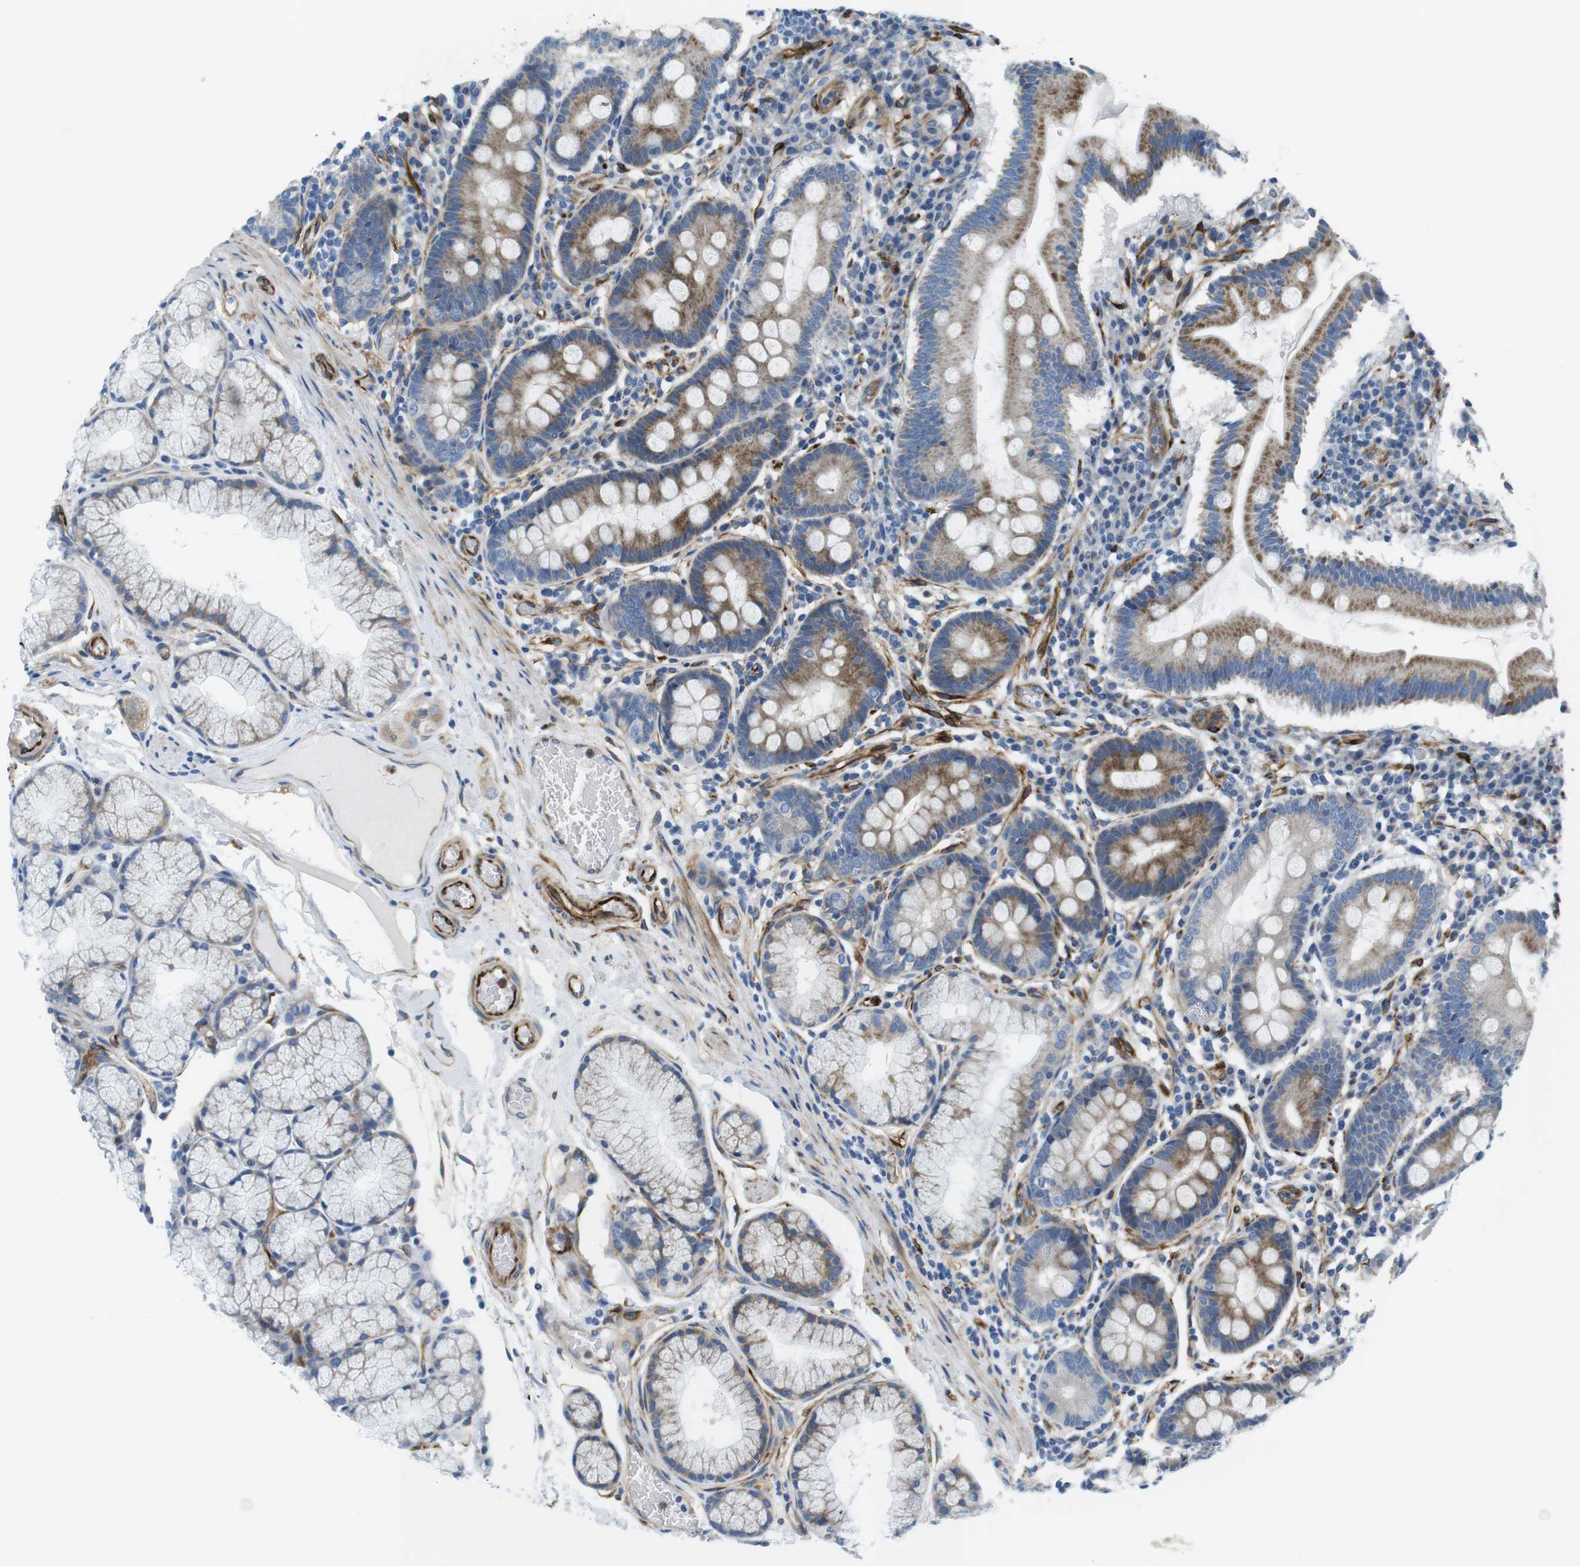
{"staining": {"intensity": "moderate", "quantity": "25%-75%", "location": "cytoplasmic/membranous"}, "tissue": "duodenum", "cell_type": "Glandular cells", "image_type": "normal", "snomed": [{"axis": "morphology", "description": "Normal tissue, NOS"}, {"axis": "topography", "description": "Duodenum"}], "caption": "Protein expression analysis of benign human duodenum reveals moderate cytoplasmic/membranous expression in approximately 25%-75% of glandular cells. (Stains: DAB (3,3'-diaminobenzidine) in brown, nuclei in blue, Microscopy: brightfield microscopy at high magnification).", "gene": "EMP2", "patient": {"sex": "male", "age": 50}}